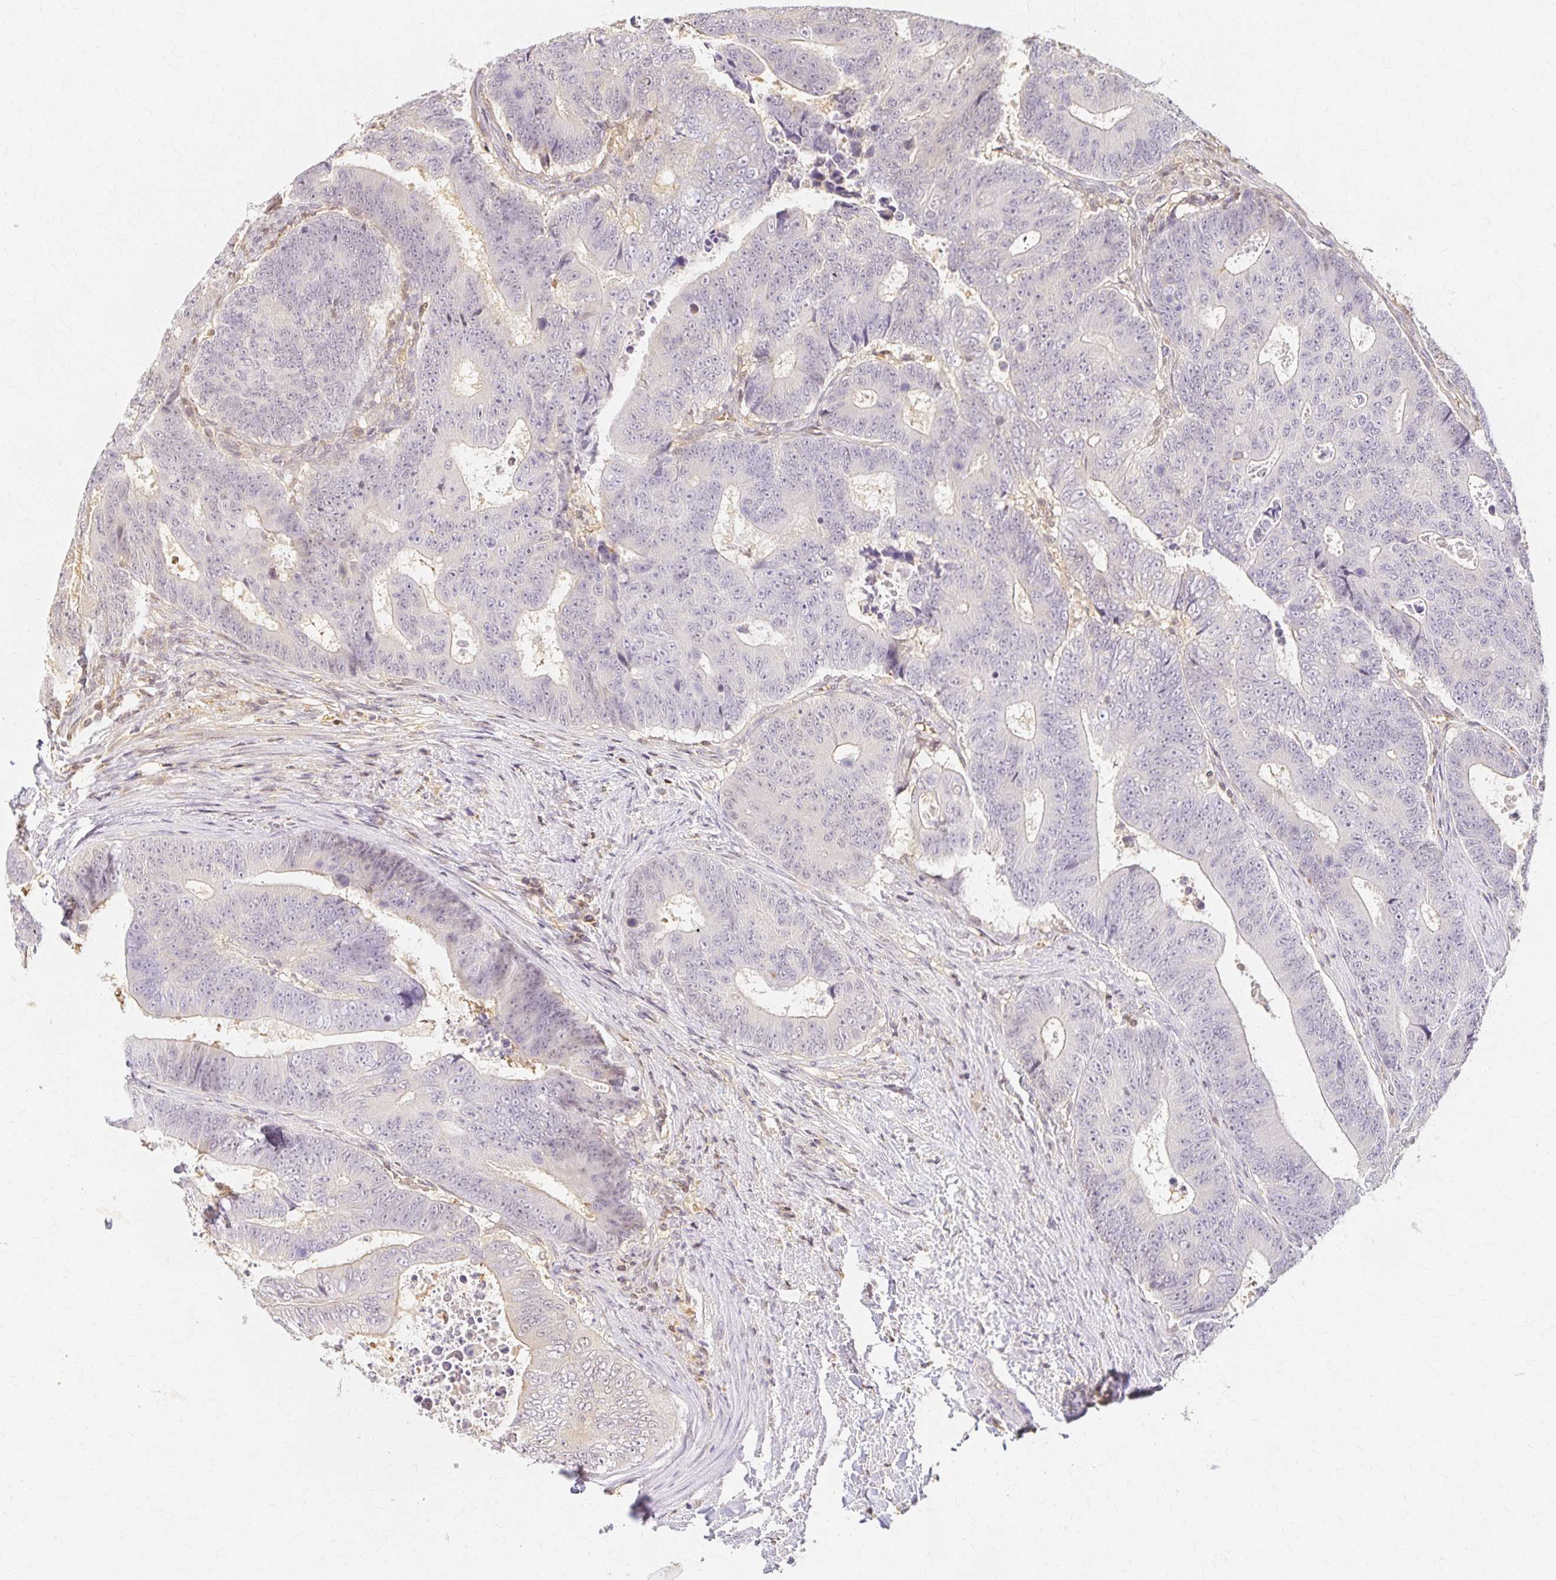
{"staining": {"intensity": "negative", "quantity": "none", "location": "none"}, "tissue": "colorectal cancer", "cell_type": "Tumor cells", "image_type": "cancer", "snomed": [{"axis": "morphology", "description": "Adenocarcinoma, NOS"}, {"axis": "topography", "description": "Colon"}], "caption": "High power microscopy micrograph of an IHC photomicrograph of colorectal adenocarcinoma, revealing no significant staining in tumor cells.", "gene": "AZGP1", "patient": {"sex": "female", "age": 48}}